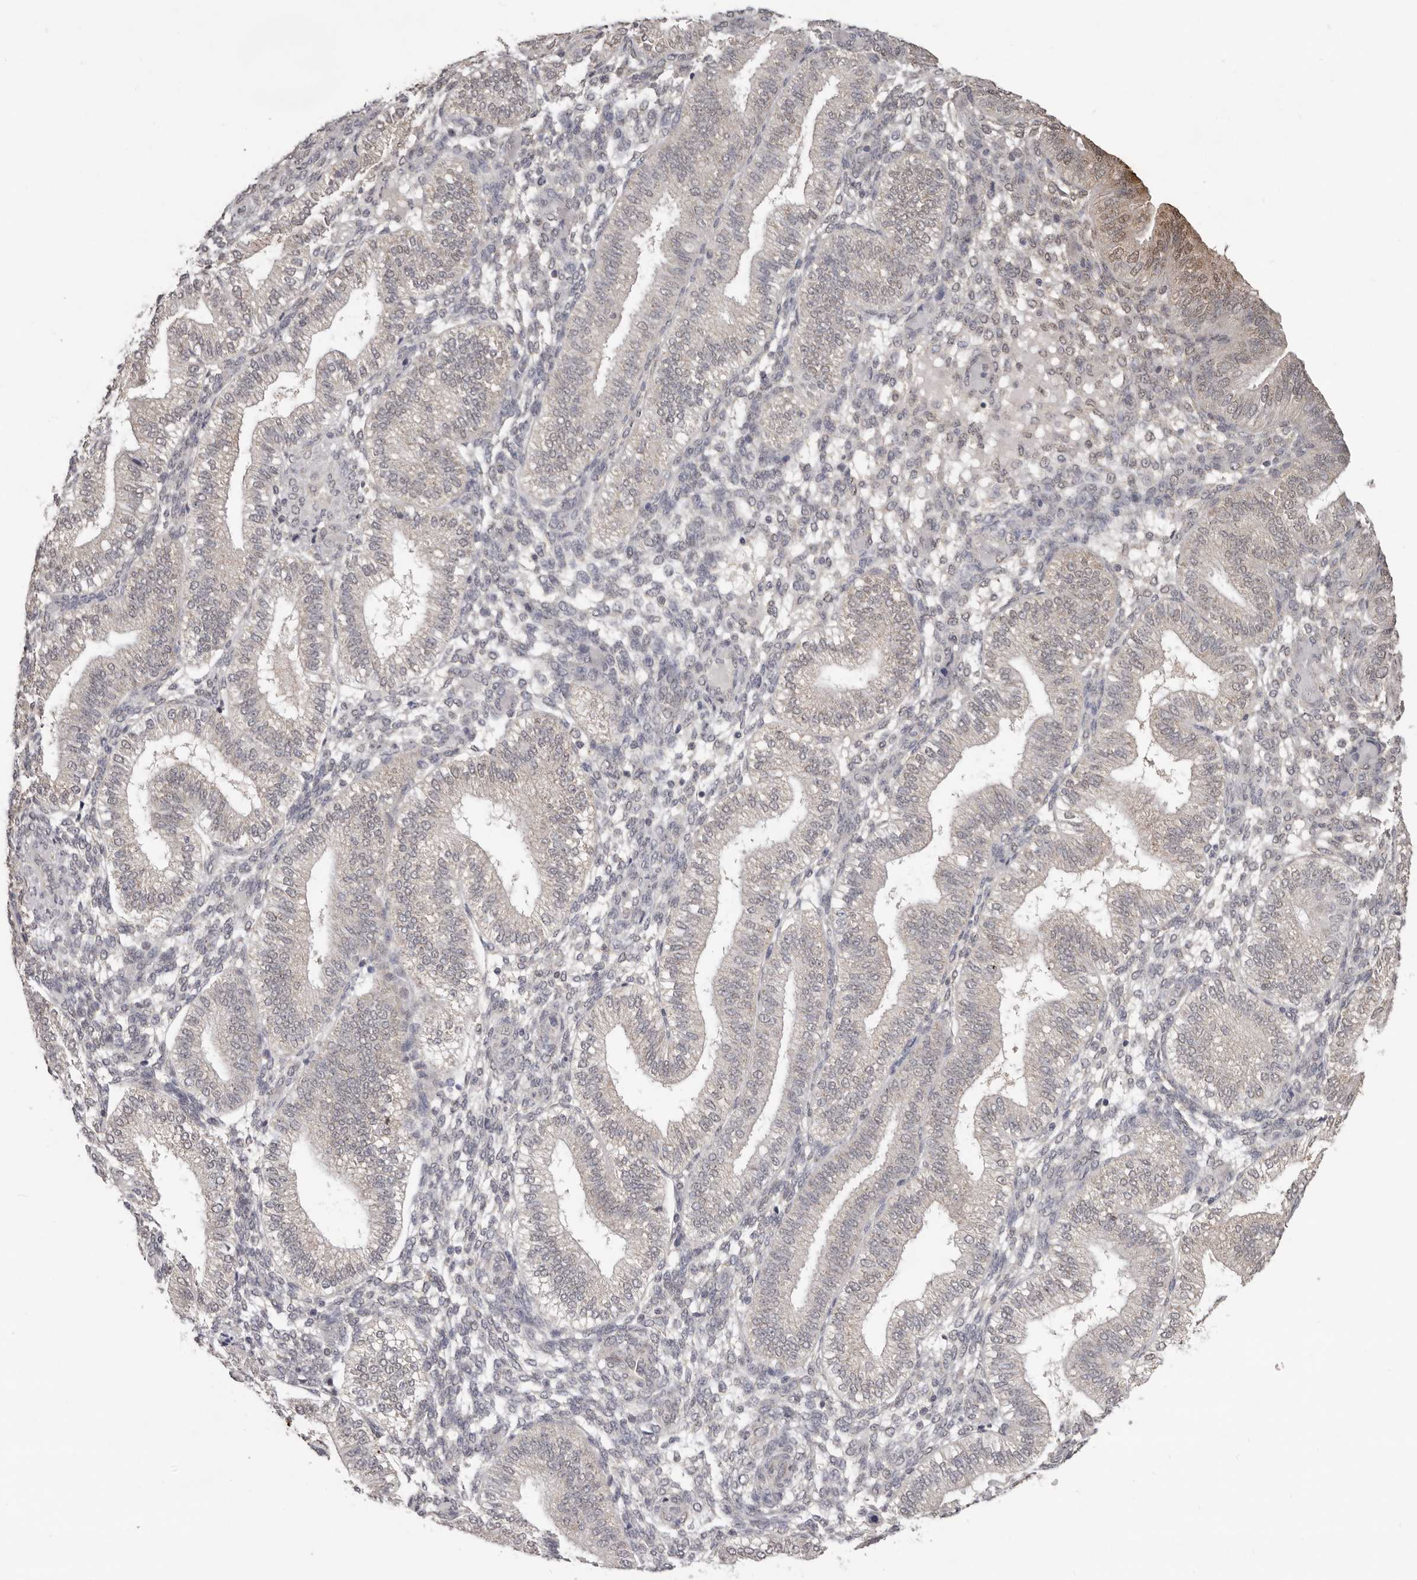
{"staining": {"intensity": "weak", "quantity": "<25%", "location": "nuclear"}, "tissue": "endometrium", "cell_type": "Cells in endometrial stroma", "image_type": "normal", "snomed": [{"axis": "morphology", "description": "Normal tissue, NOS"}, {"axis": "topography", "description": "Endometrium"}], "caption": "Immunohistochemistry (IHC) histopathology image of unremarkable endometrium: human endometrium stained with DAB reveals no significant protein positivity in cells in endometrial stroma.", "gene": "LINGO2", "patient": {"sex": "female", "age": 39}}